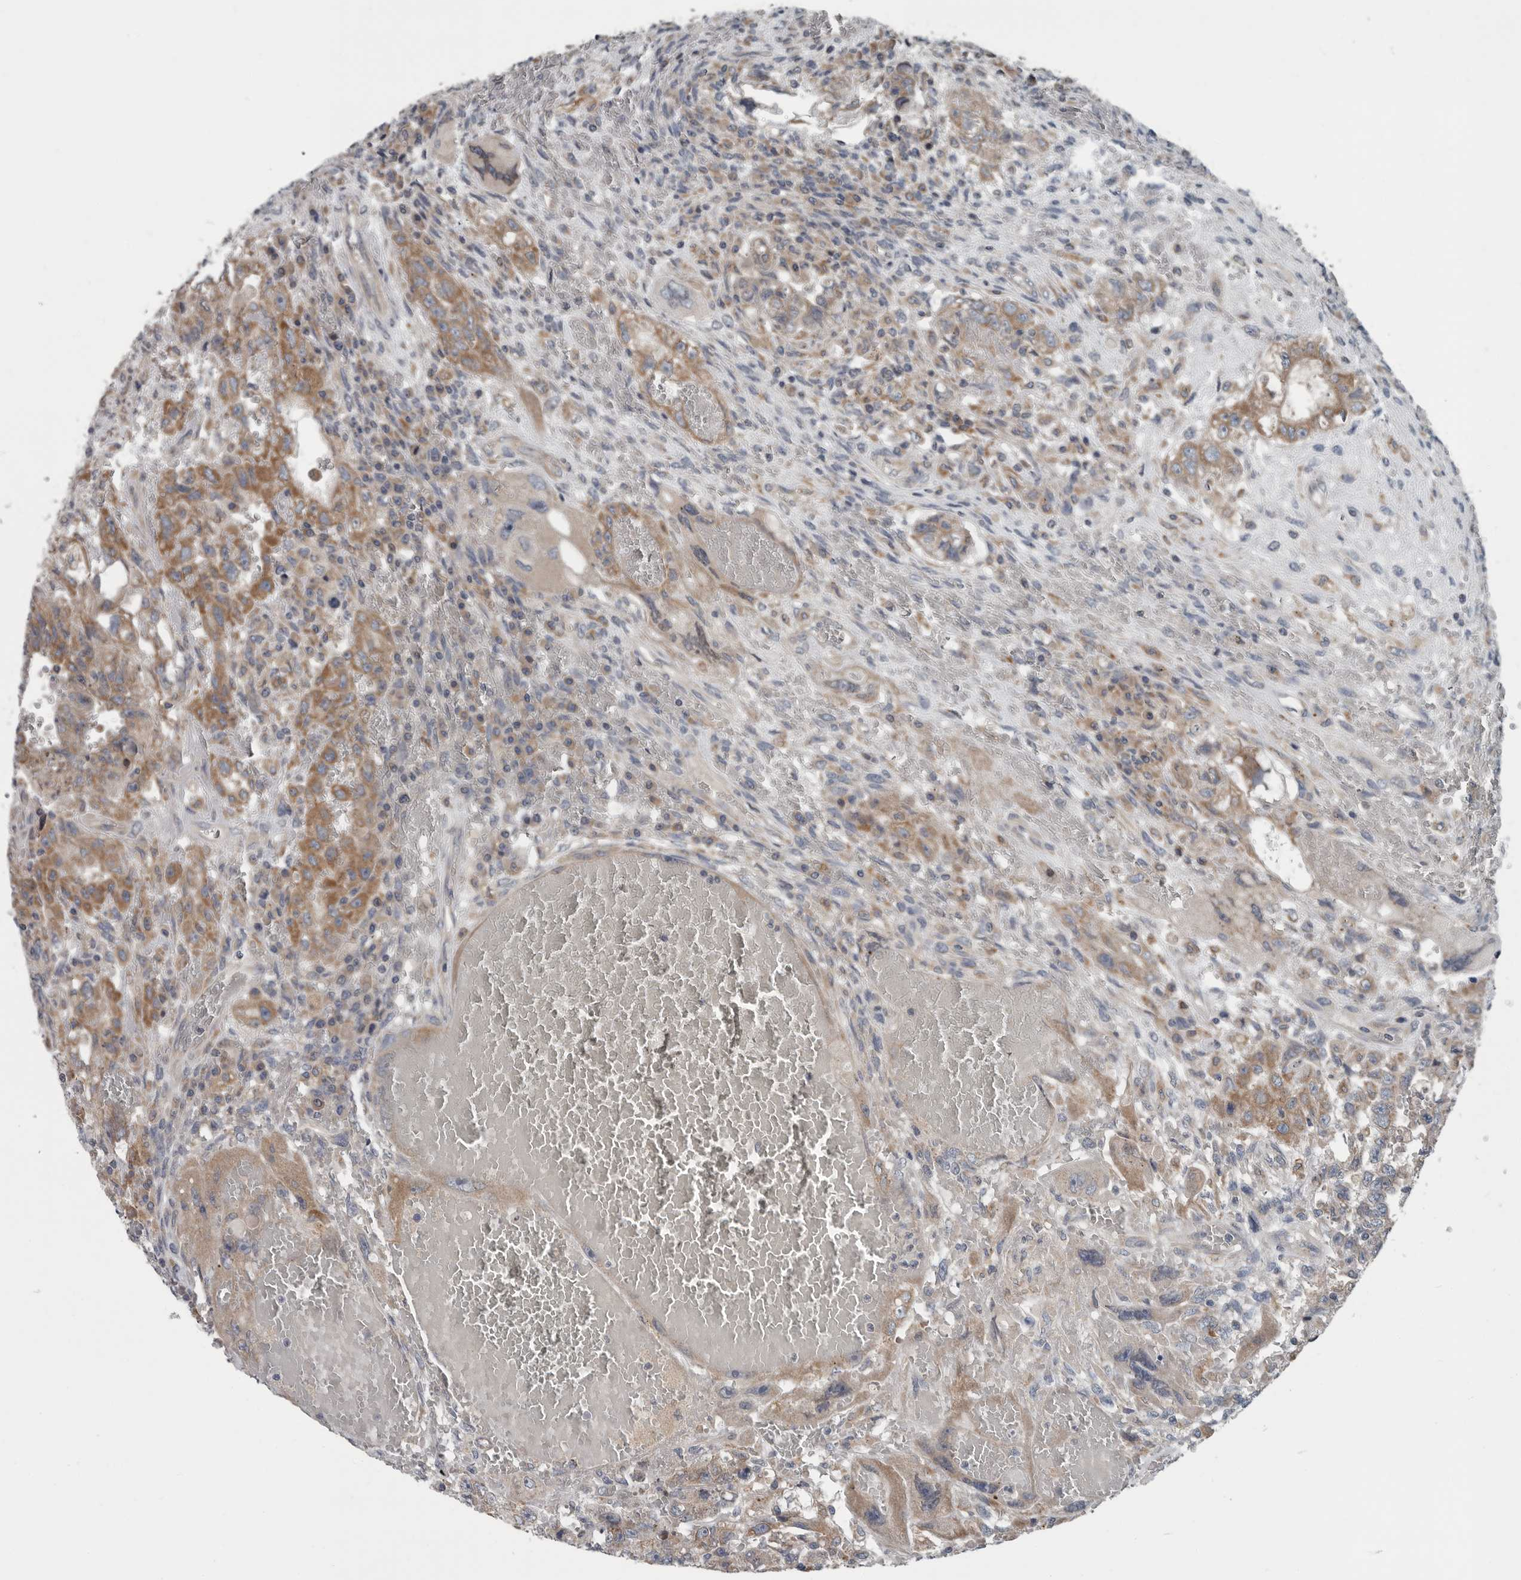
{"staining": {"intensity": "moderate", "quantity": ">75%", "location": "cytoplasmic/membranous"}, "tissue": "testis cancer", "cell_type": "Tumor cells", "image_type": "cancer", "snomed": [{"axis": "morphology", "description": "Carcinoma, Embryonal, NOS"}, {"axis": "topography", "description": "Testis"}], "caption": "A high-resolution micrograph shows immunohistochemistry staining of testis embryonal carcinoma, which displays moderate cytoplasmic/membranous staining in about >75% of tumor cells.", "gene": "TMEM199", "patient": {"sex": "male", "age": 26}}